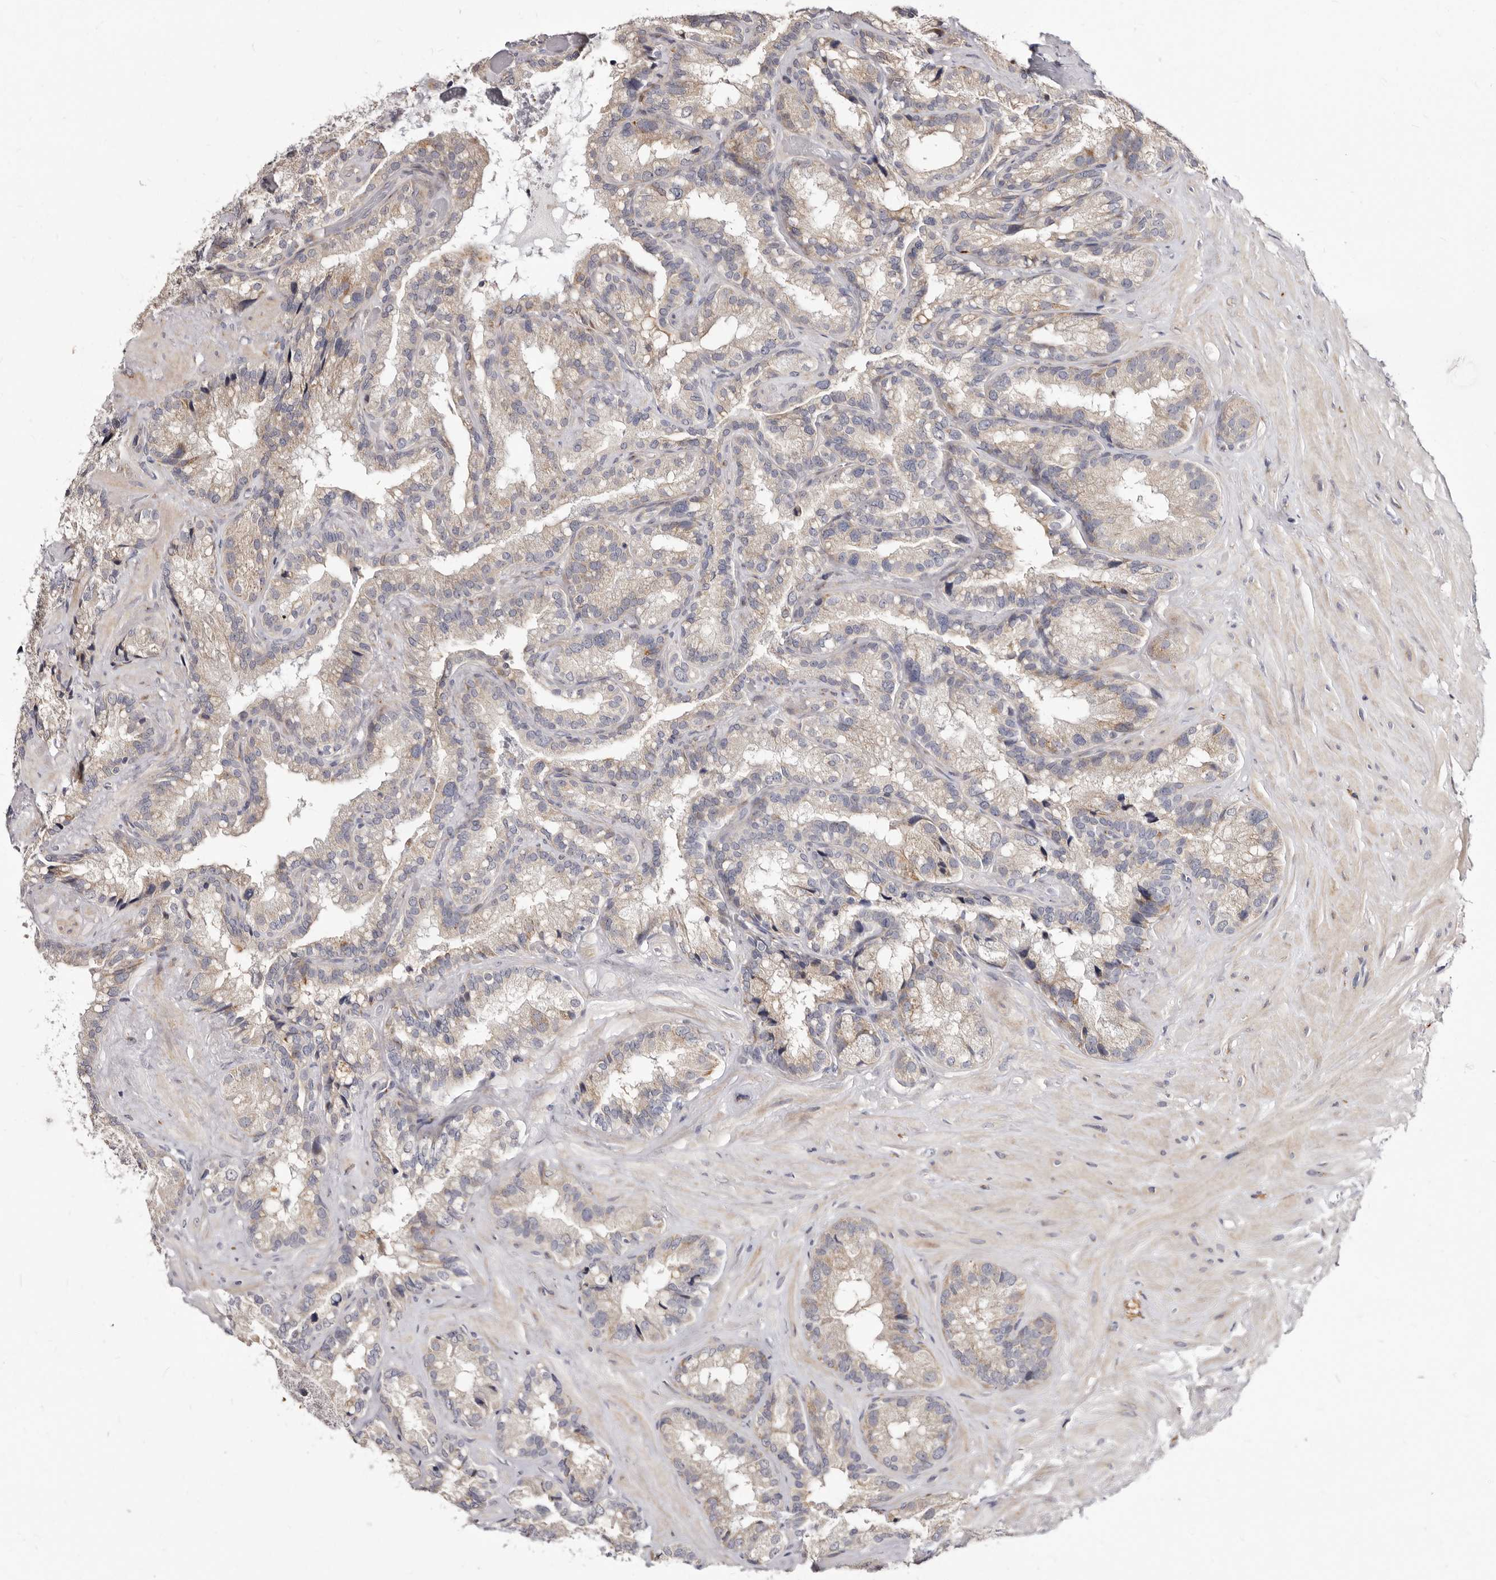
{"staining": {"intensity": "weak", "quantity": "<25%", "location": "cytoplasmic/membranous"}, "tissue": "seminal vesicle", "cell_type": "Glandular cells", "image_type": "normal", "snomed": [{"axis": "morphology", "description": "Normal tissue, NOS"}, {"axis": "topography", "description": "Prostate"}, {"axis": "topography", "description": "Seminal veicle"}], "caption": "Seminal vesicle stained for a protein using immunohistochemistry (IHC) demonstrates no staining glandular cells.", "gene": "KLHL4", "patient": {"sex": "male", "age": 68}}